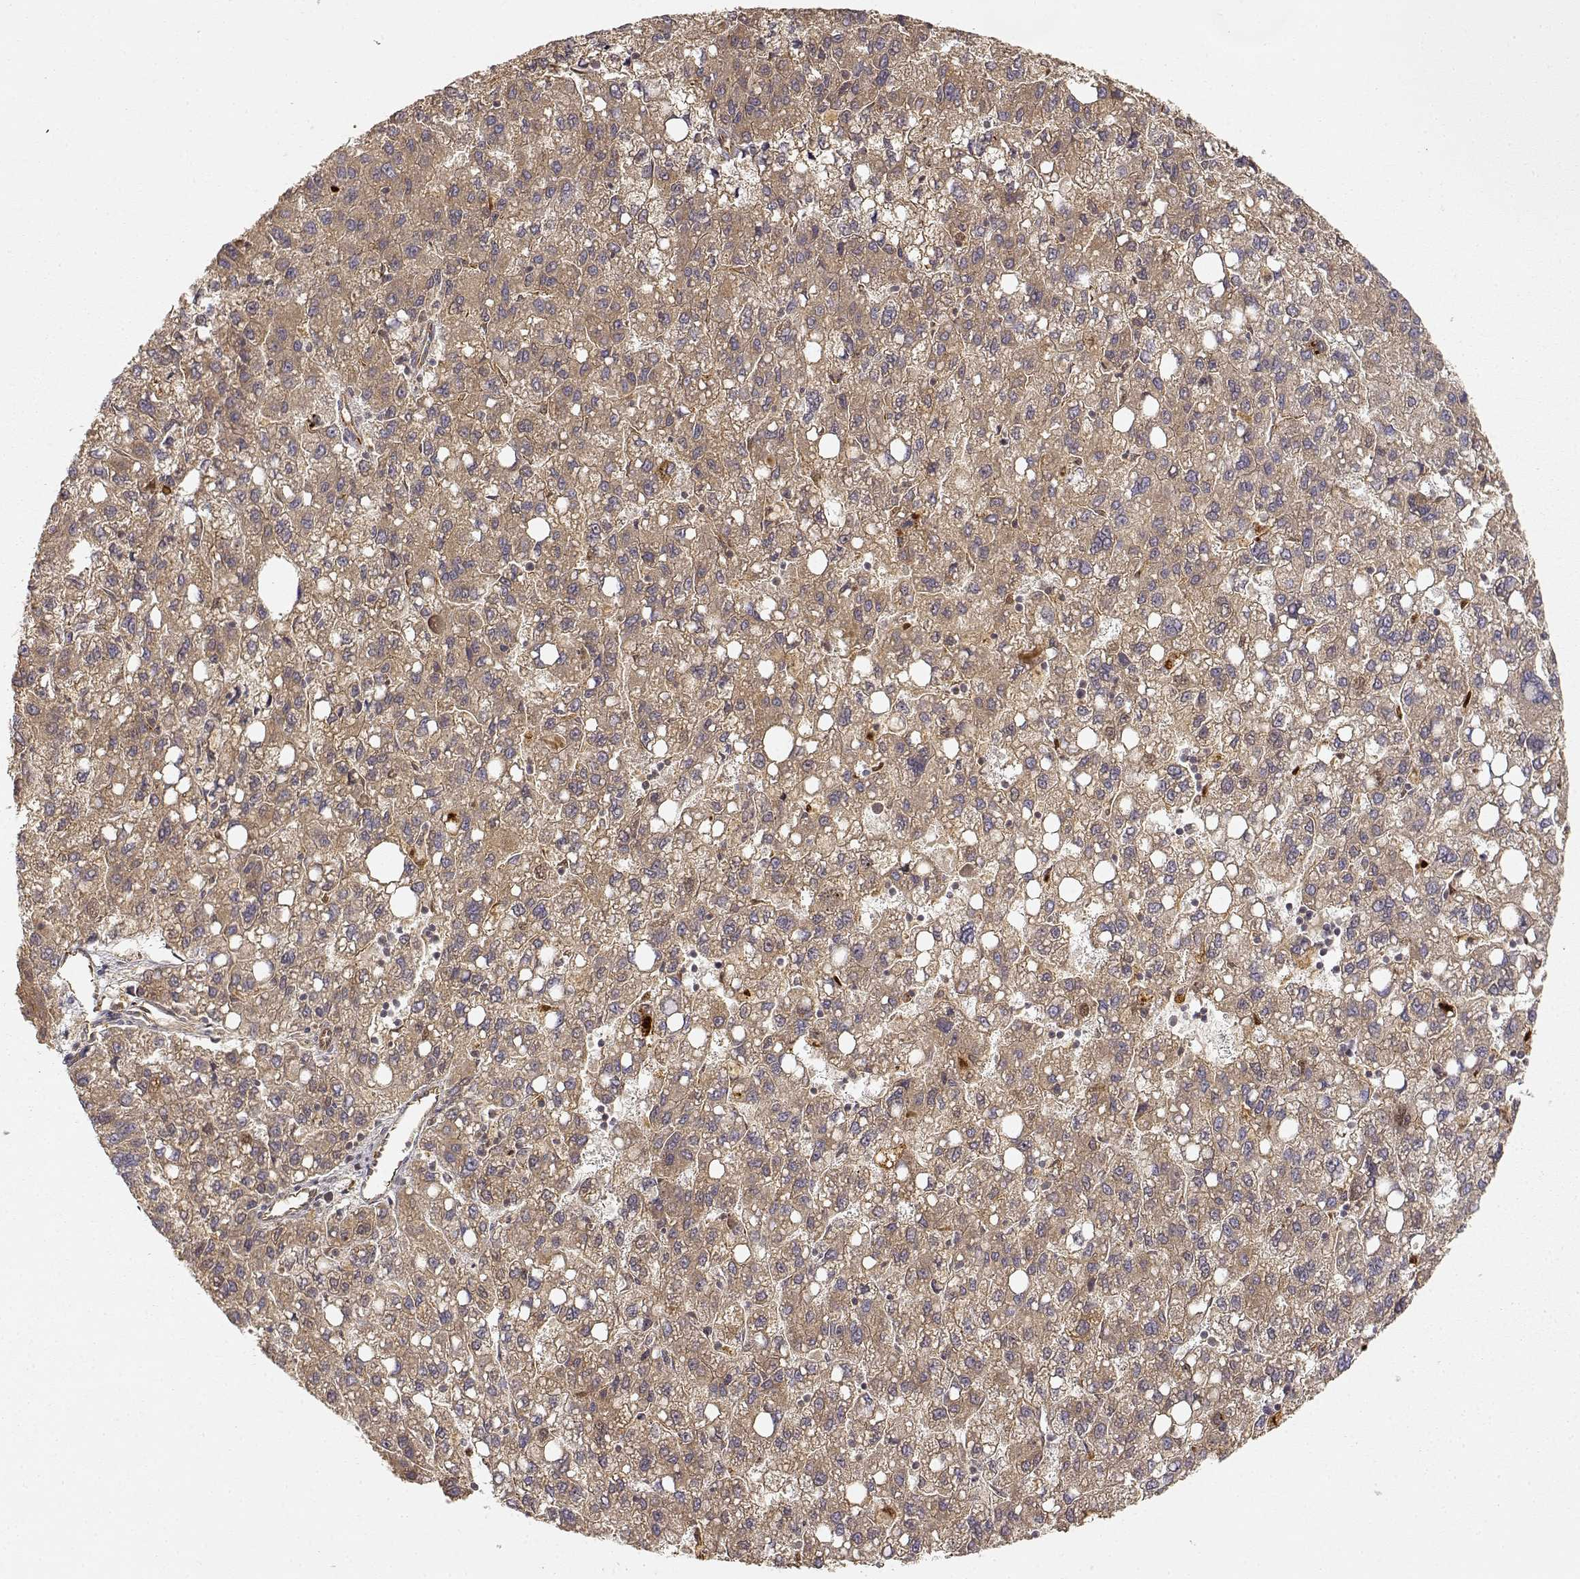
{"staining": {"intensity": "moderate", "quantity": ">75%", "location": "cytoplasmic/membranous"}, "tissue": "liver cancer", "cell_type": "Tumor cells", "image_type": "cancer", "snomed": [{"axis": "morphology", "description": "Carcinoma, Hepatocellular, NOS"}, {"axis": "topography", "description": "Liver"}], "caption": "Protein staining displays moderate cytoplasmic/membranous staining in approximately >75% of tumor cells in hepatocellular carcinoma (liver).", "gene": "CDK5RAP2", "patient": {"sex": "female", "age": 82}}